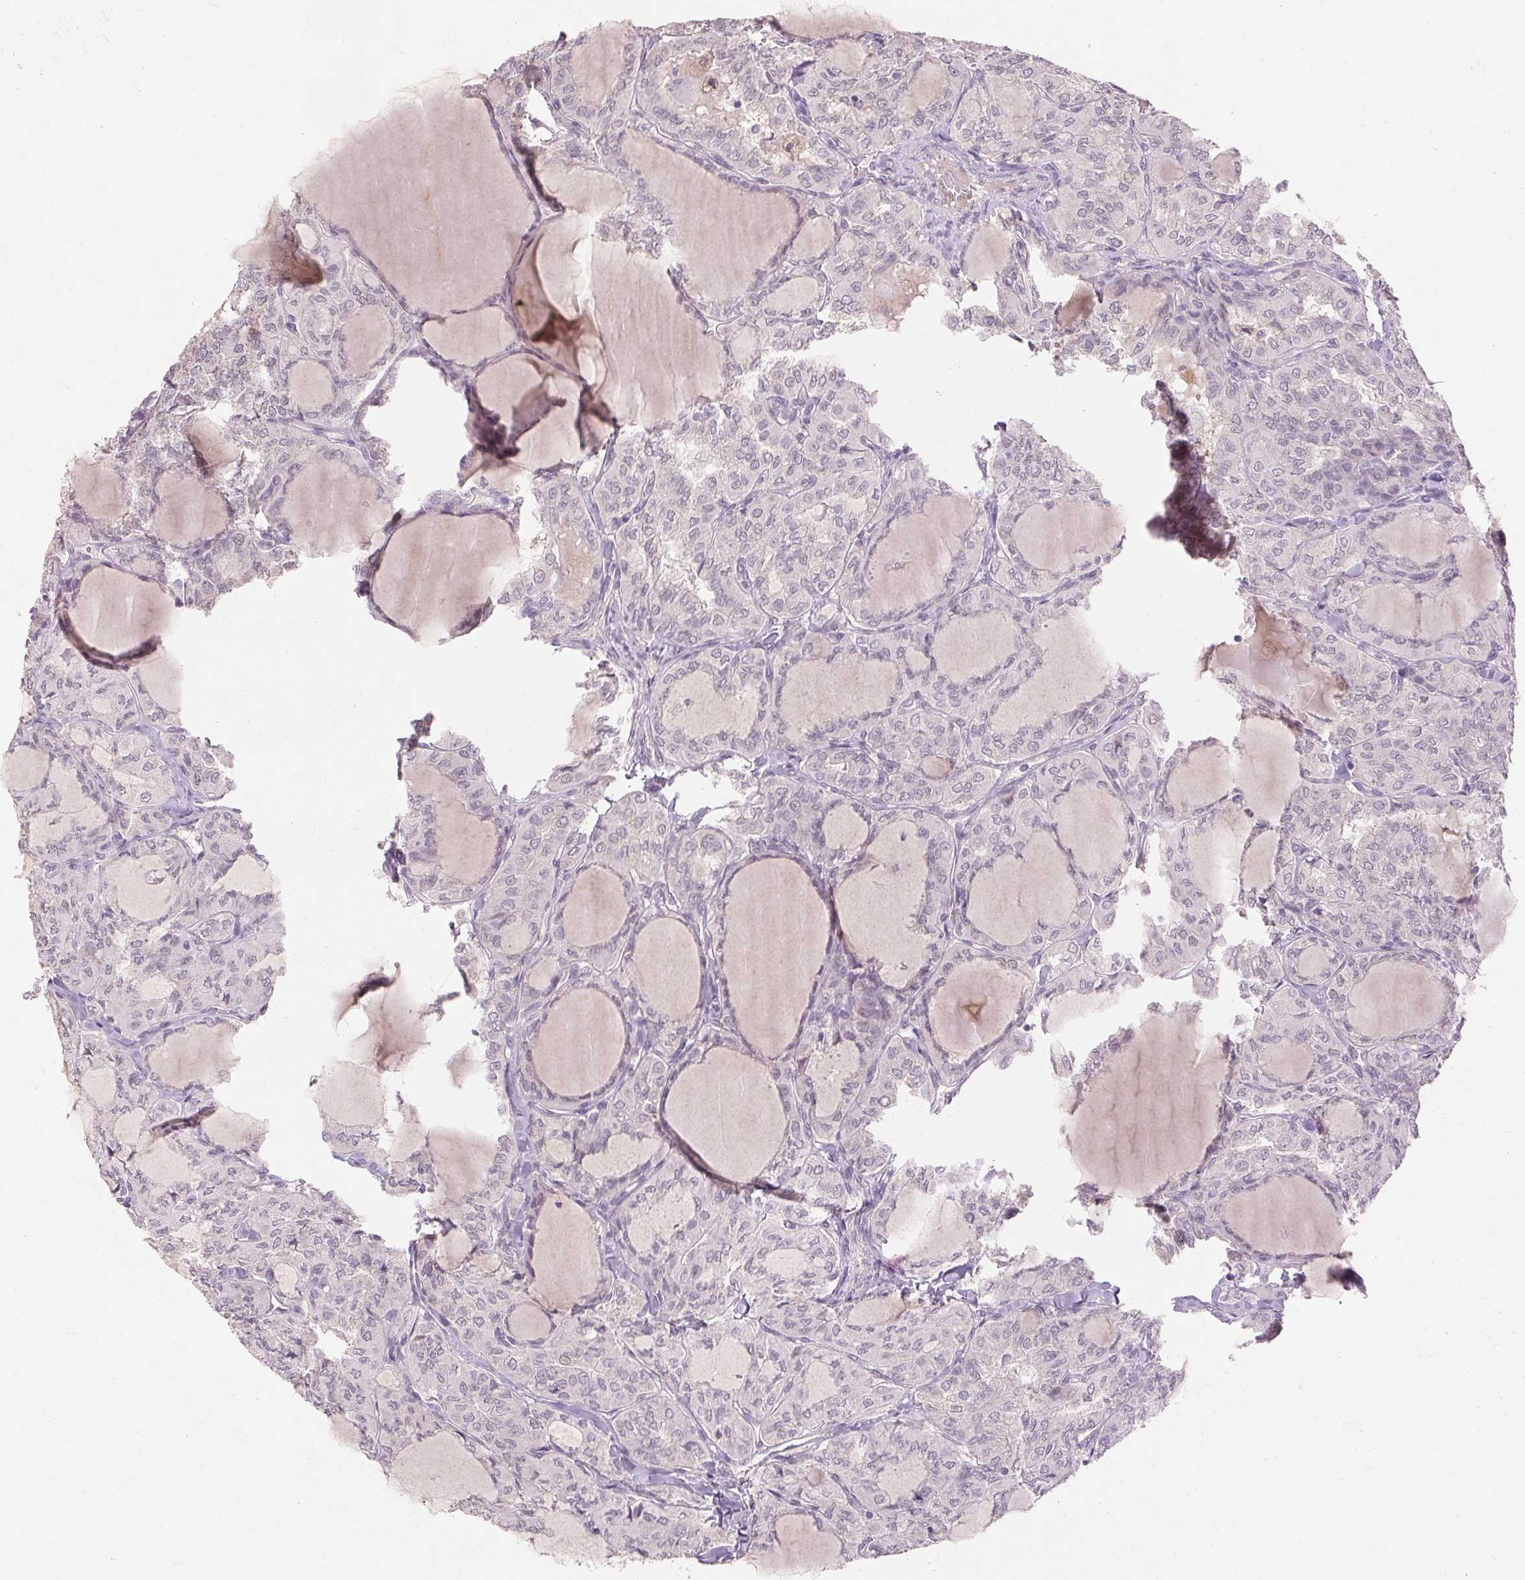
{"staining": {"intensity": "negative", "quantity": "none", "location": "none"}, "tissue": "thyroid cancer", "cell_type": "Tumor cells", "image_type": "cancer", "snomed": [{"axis": "morphology", "description": "Papillary adenocarcinoma, NOS"}, {"axis": "topography", "description": "Thyroid gland"}], "caption": "This is a image of IHC staining of thyroid cancer (papillary adenocarcinoma), which shows no positivity in tumor cells.", "gene": "SKP2", "patient": {"sex": "male", "age": 20}}